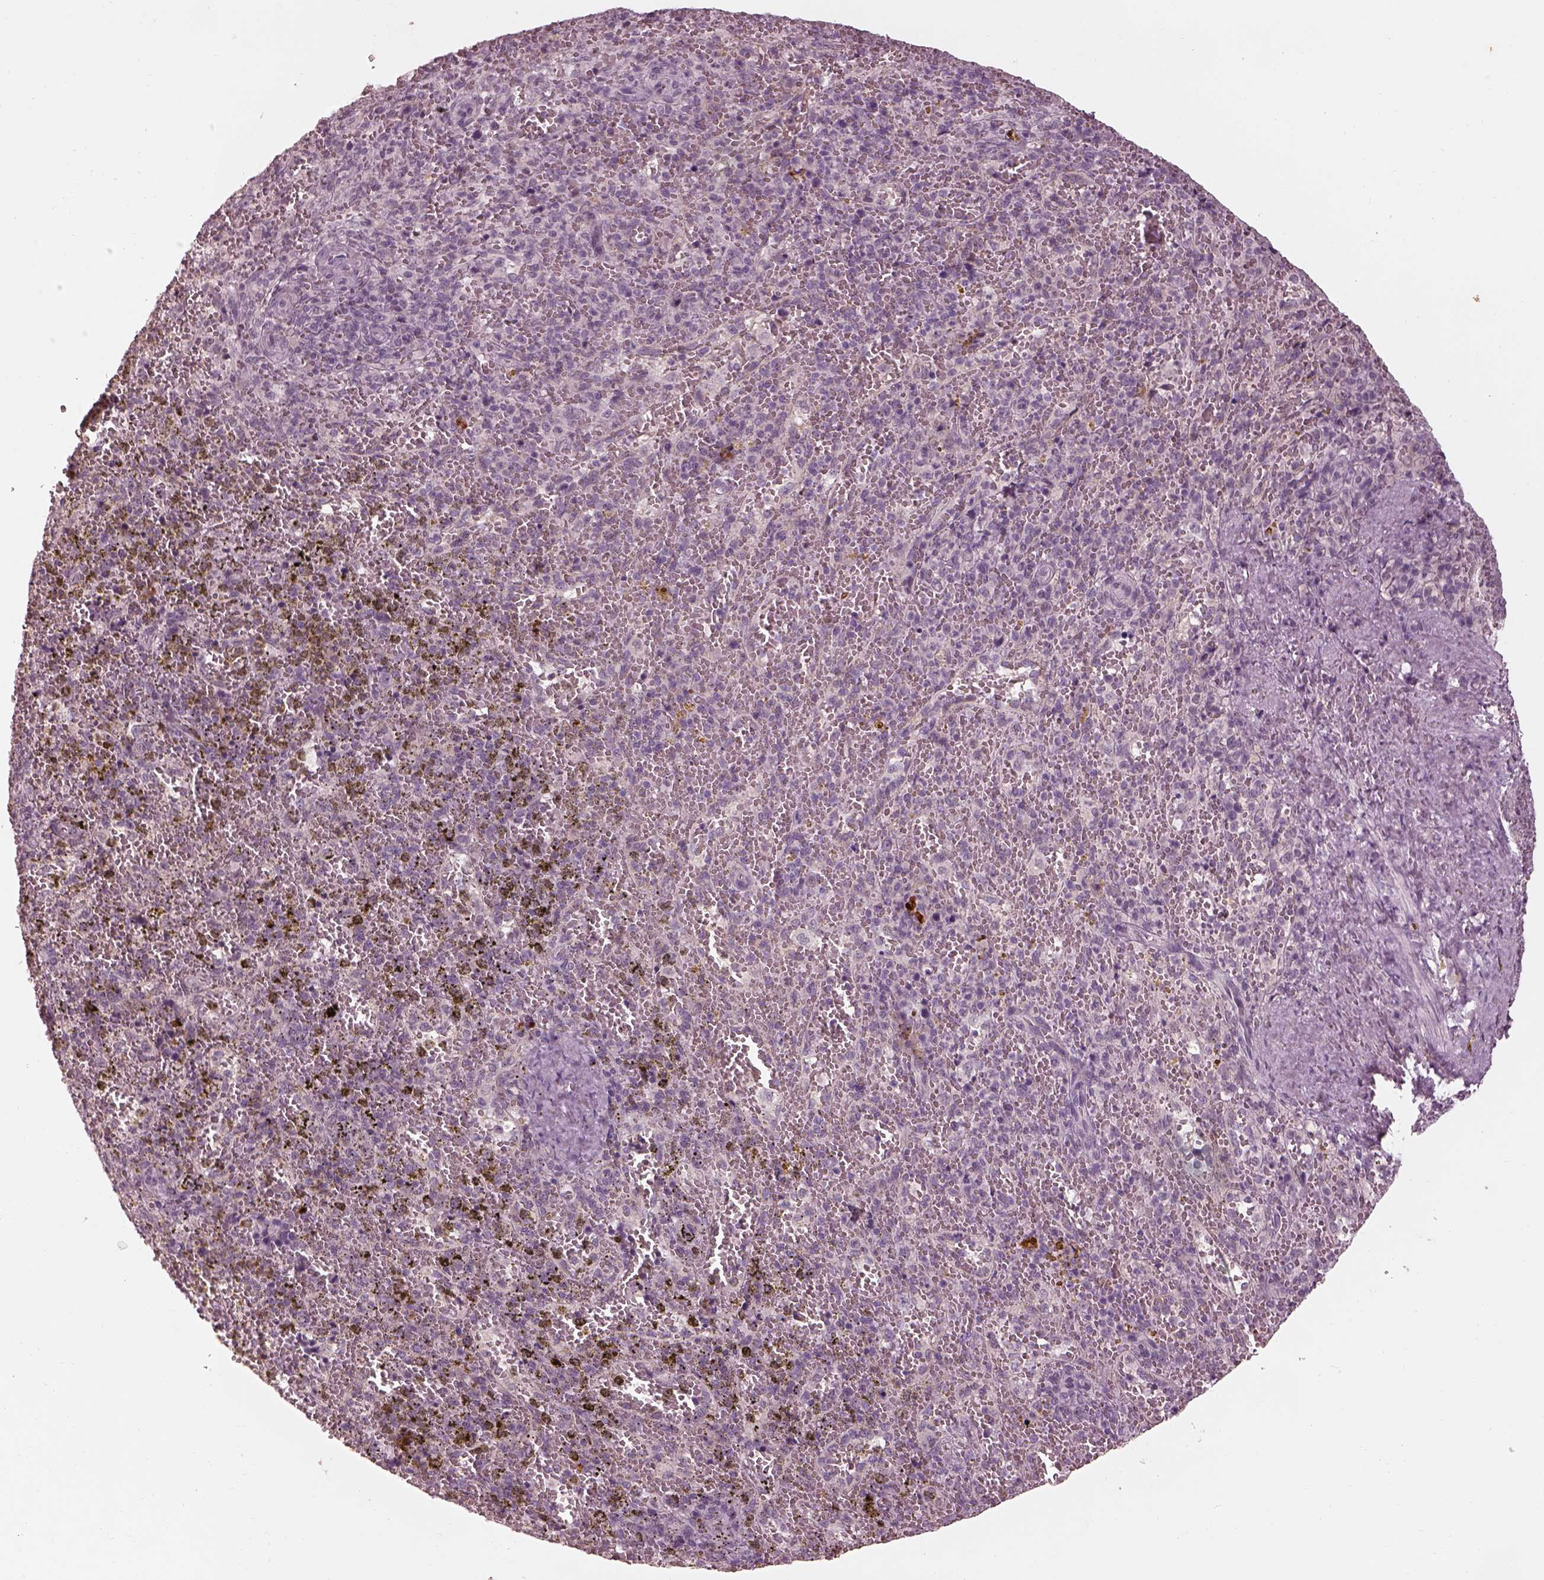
{"staining": {"intensity": "negative", "quantity": "none", "location": "none"}, "tissue": "spleen", "cell_type": "Cells in red pulp", "image_type": "normal", "snomed": [{"axis": "morphology", "description": "Normal tissue, NOS"}, {"axis": "topography", "description": "Spleen"}], "caption": "A high-resolution image shows immunohistochemistry staining of benign spleen, which reveals no significant staining in cells in red pulp.", "gene": "KCNA2", "patient": {"sex": "female", "age": 50}}